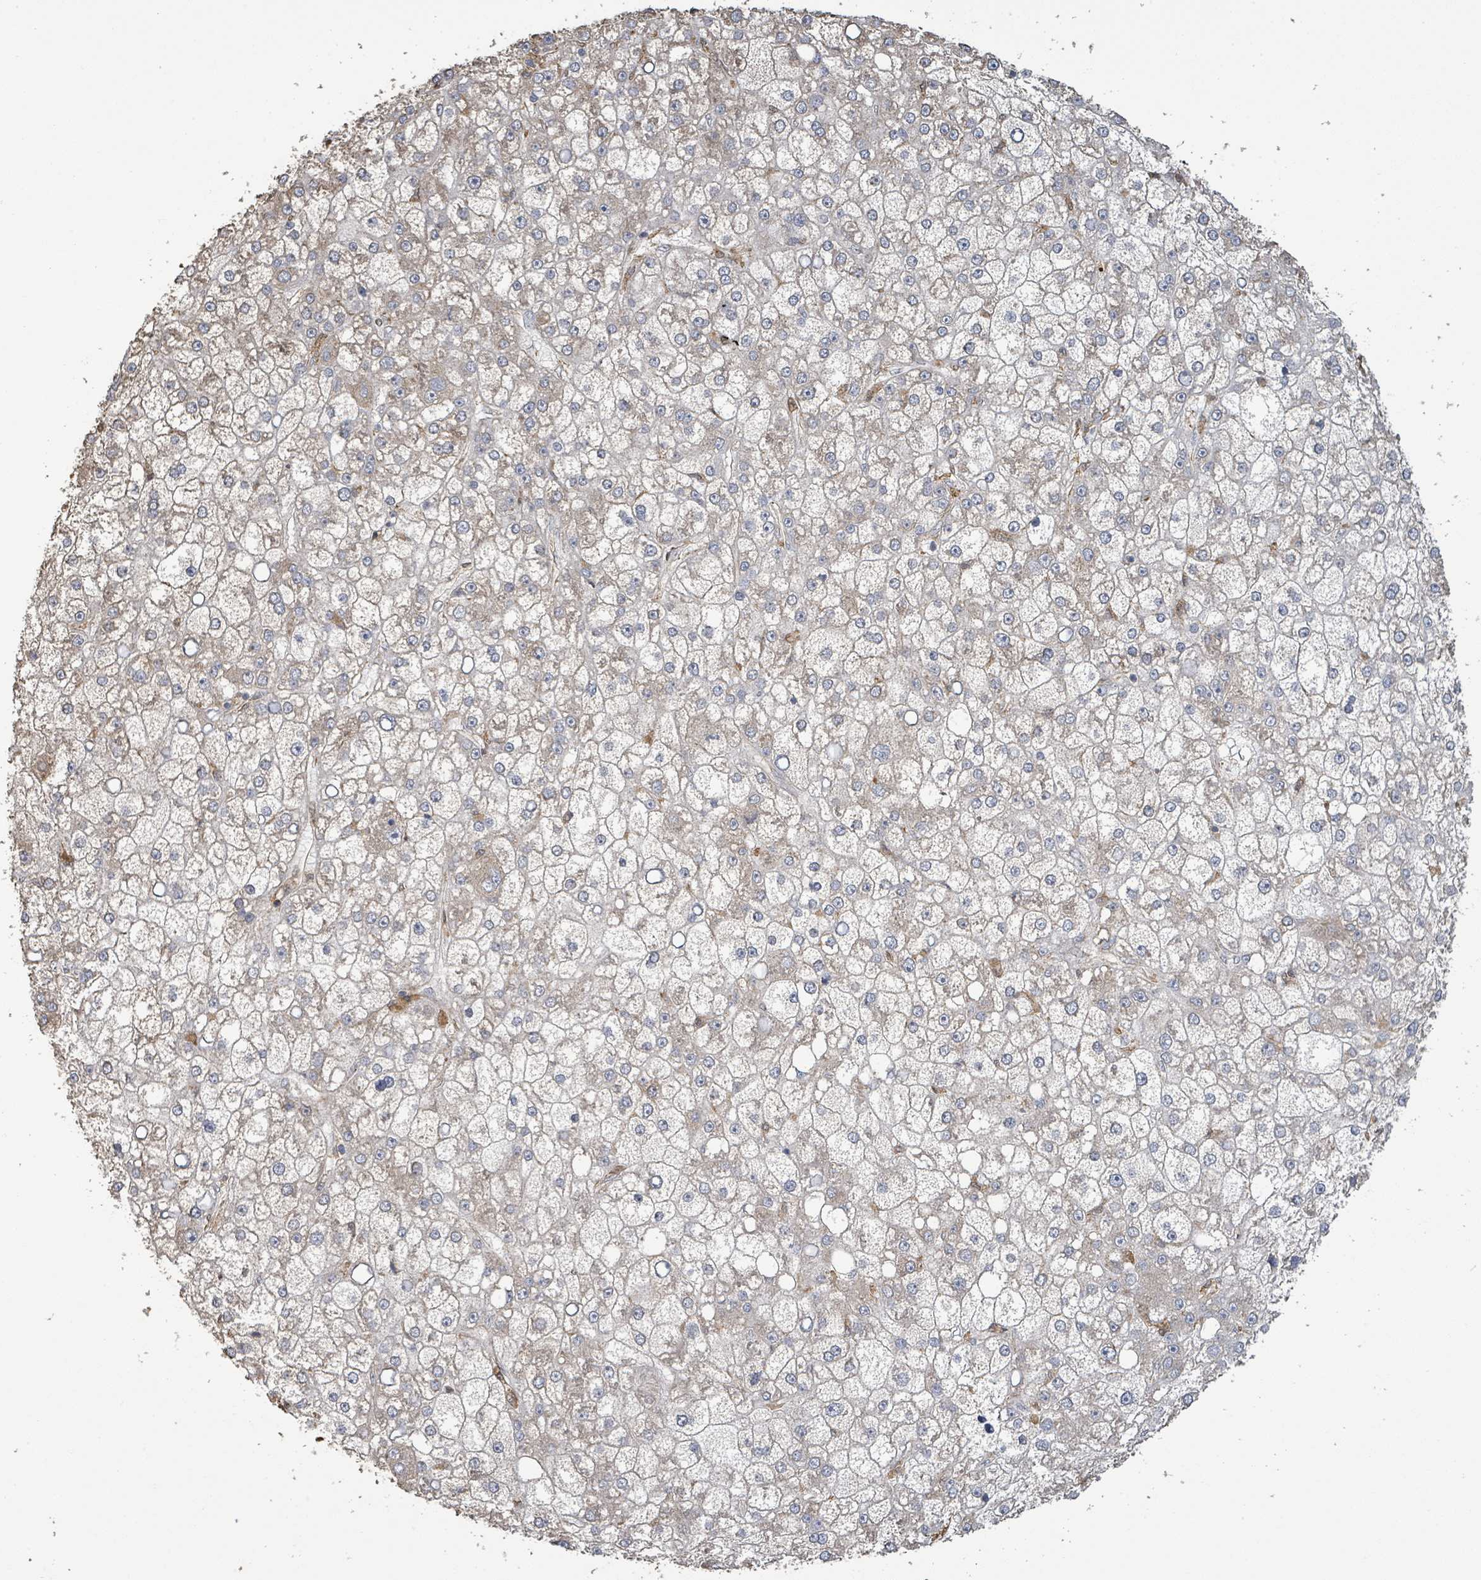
{"staining": {"intensity": "negative", "quantity": "none", "location": "none"}, "tissue": "liver cancer", "cell_type": "Tumor cells", "image_type": "cancer", "snomed": [{"axis": "morphology", "description": "Carcinoma, Hepatocellular, NOS"}, {"axis": "topography", "description": "Liver"}], "caption": "The histopathology image reveals no significant staining in tumor cells of liver hepatocellular carcinoma.", "gene": "ARPIN", "patient": {"sex": "male", "age": 67}}